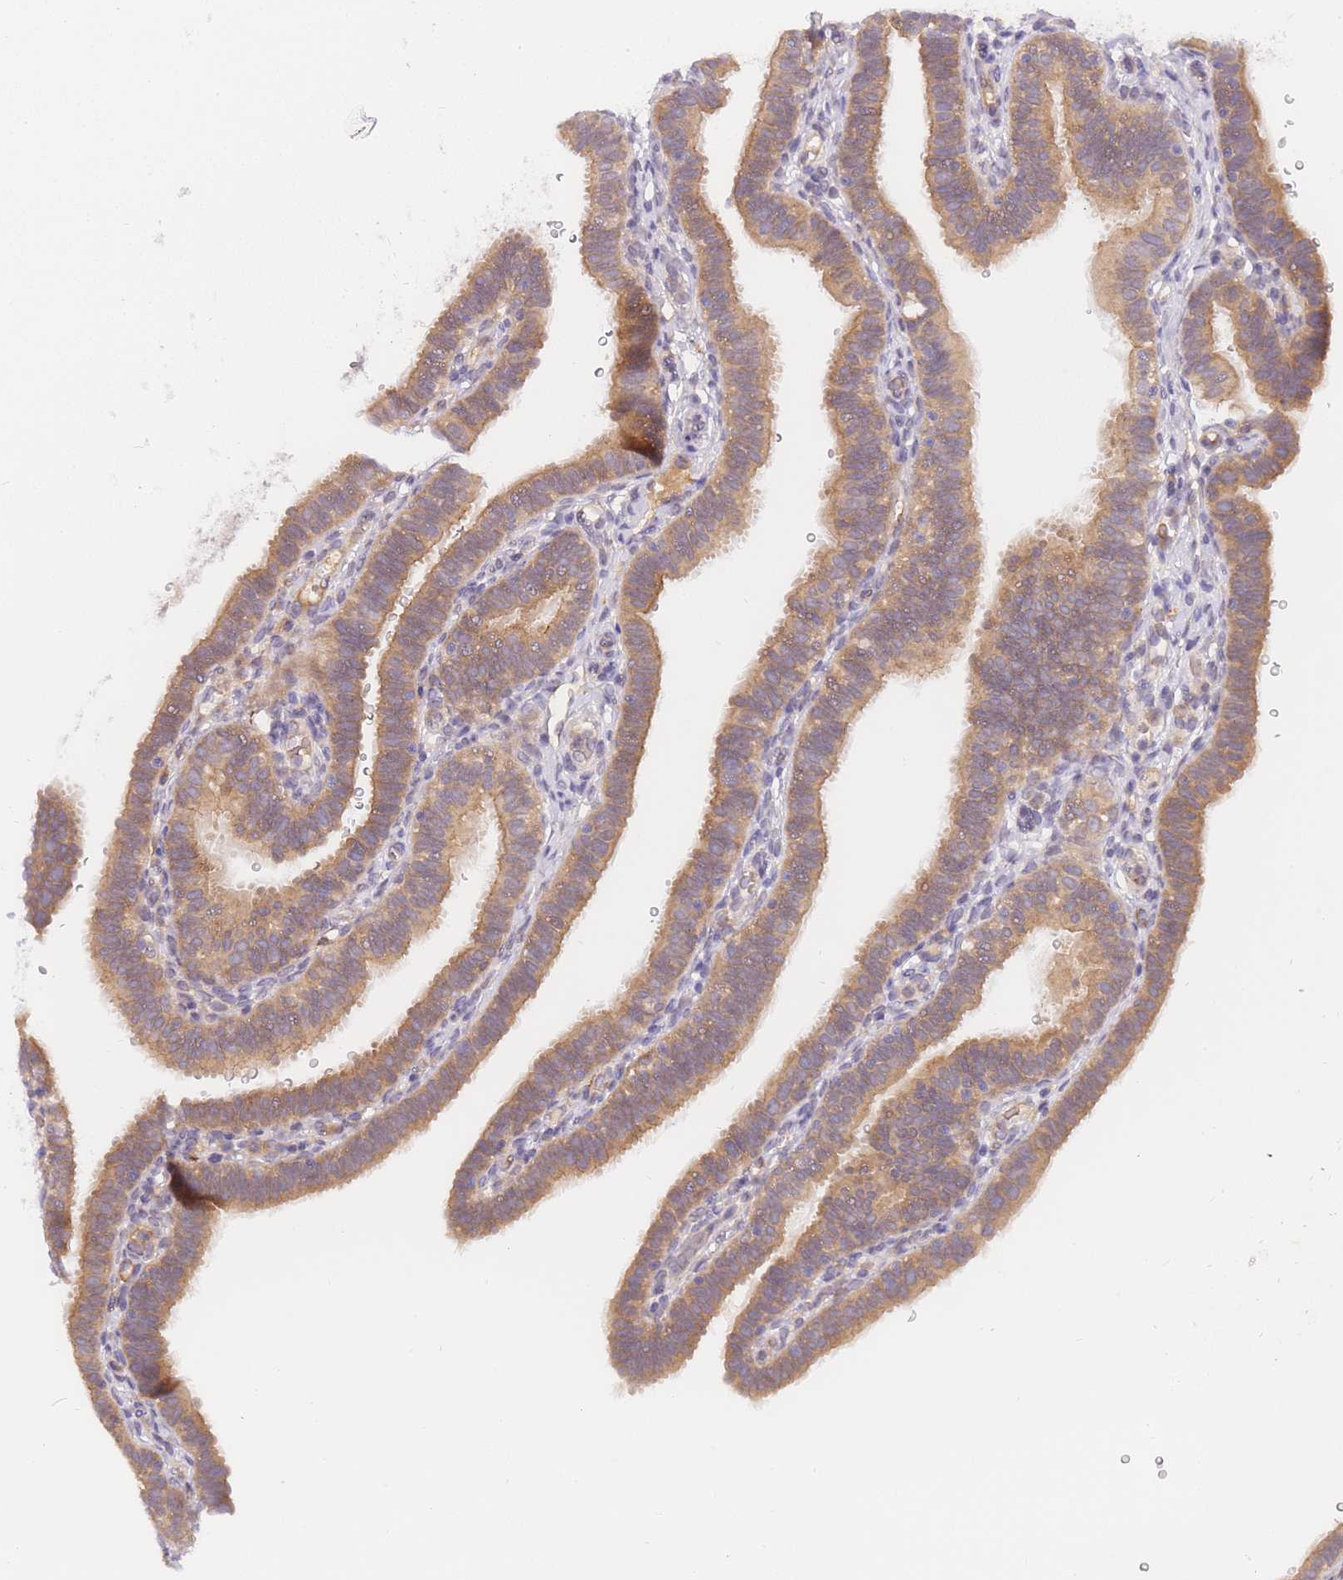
{"staining": {"intensity": "moderate", "quantity": ">75%", "location": "cytoplasmic/membranous"}, "tissue": "fallopian tube", "cell_type": "Glandular cells", "image_type": "normal", "snomed": [{"axis": "morphology", "description": "Normal tissue, NOS"}, {"axis": "topography", "description": "Fallopian tube"}], "caption": "Moderate cytoplasmic/membranous expression is seen in about >75% of glandular cells in benign fallopian tube.", "gene": "ZNF577", "patient": {"sex": "female", "age": 41}}